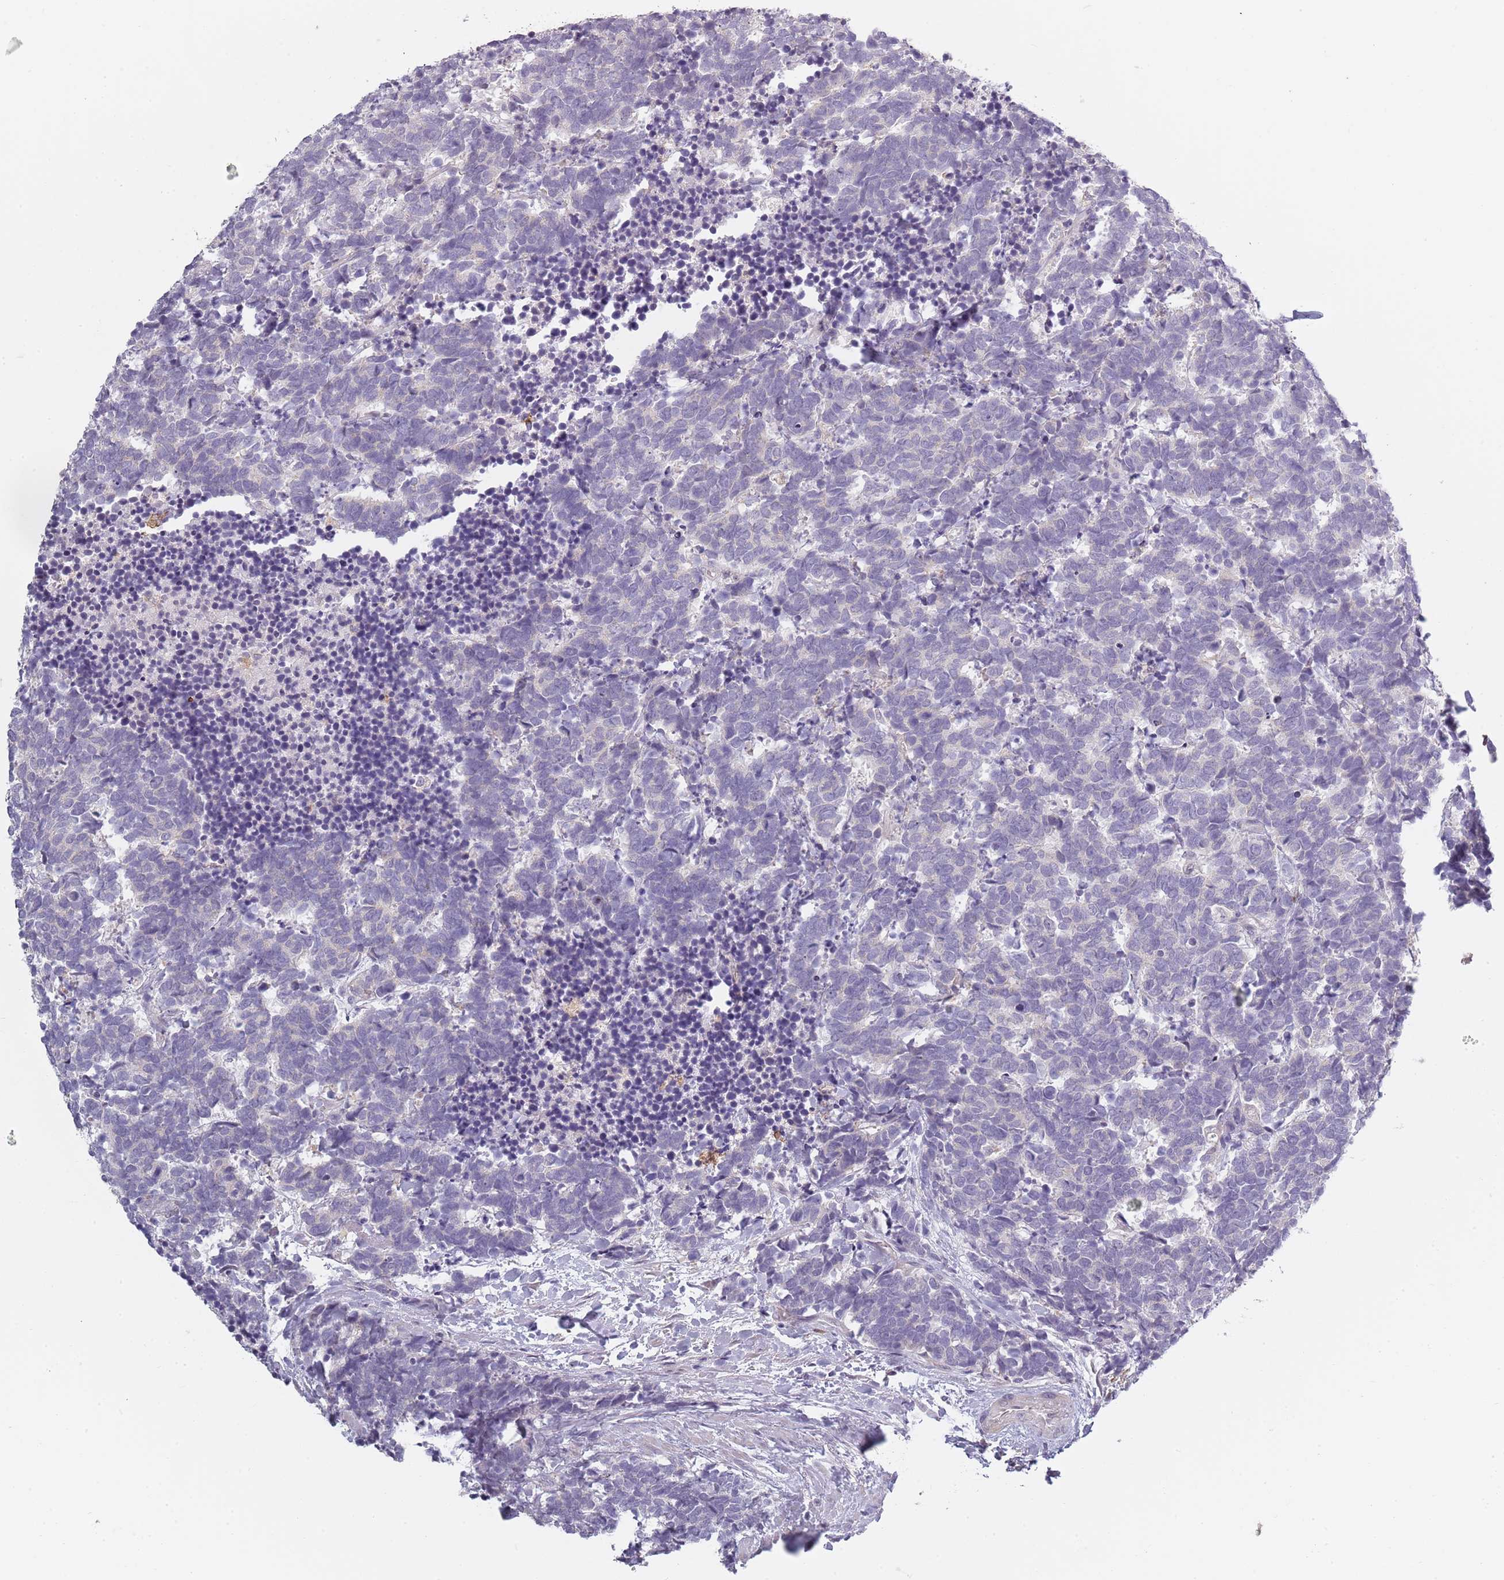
{"staining": {"intensity": "negative", "quantity": "none", "location": "none"}, "tissue": "carcinoid", "cell_type": "Tumor cells", "image_type": "cancer", "snomed": [{"axis": "morphology", "description": "Carcinoma, NOS"}, {"axis": "morphology", "description": "Carcinoid, malignant, NOS"}, {"axis": "topography", "description": "Prostate"}], "caption": "This image is of carcinoid stained with immunohistochemistry (IHC) to label a protein in brown with the nuclei are counter-stained blue. There is no expression in tumor cells. The staining is performed using DAB (3,3'-diaminobenzidine) brown chromogen with nuclei counter-stained in using hematoxylin.", "gene": "CC2D2B", "patient": {"sex": "male", "age": 57}}